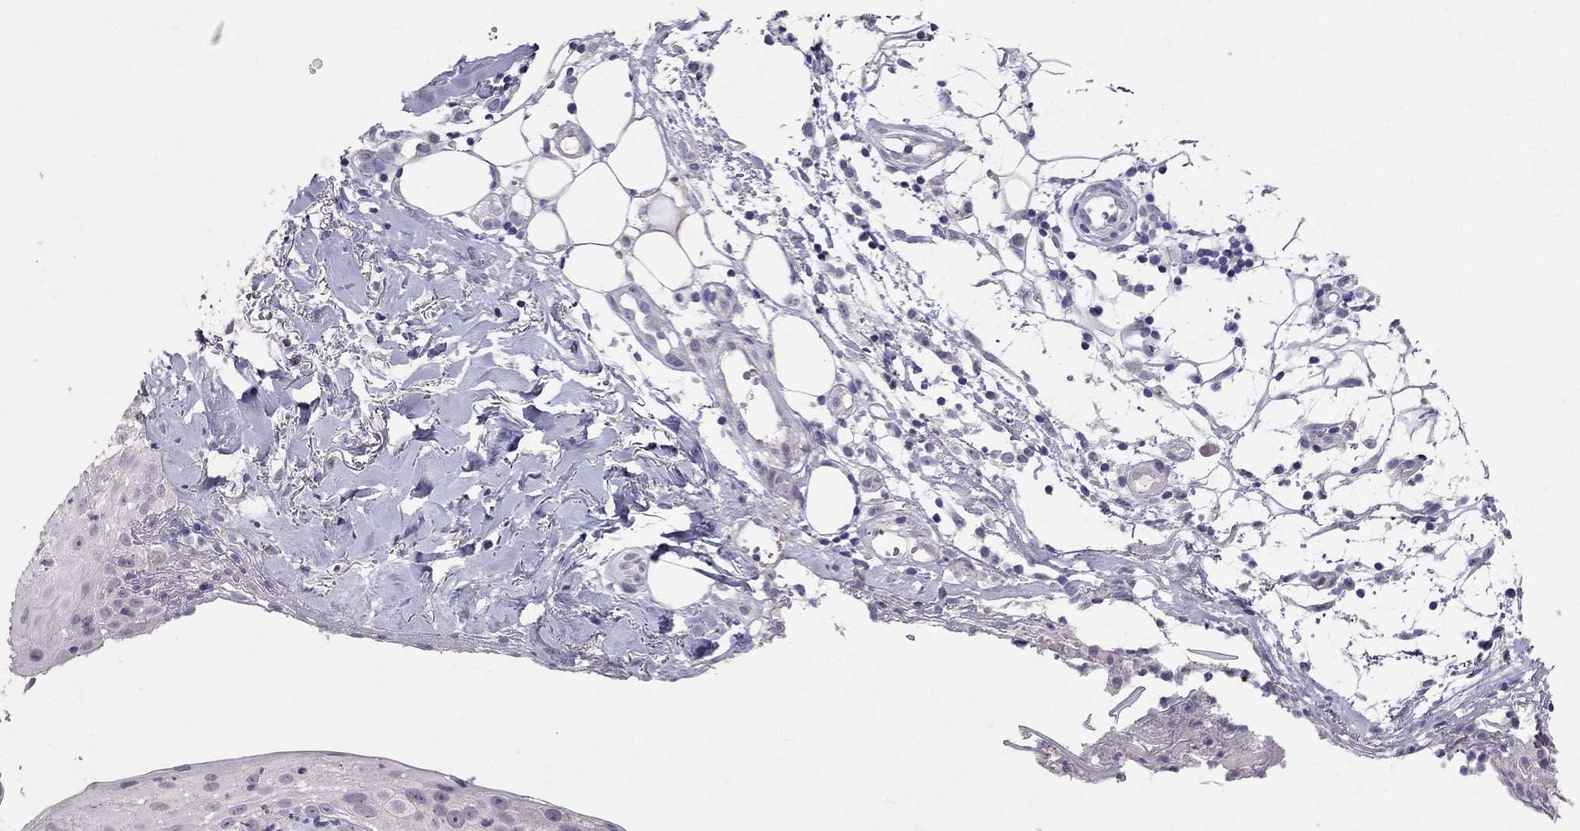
{"staining": {"intensity": "negative", "quantity": "none", "location": "none"}, "tissue": "skin cancer", "cell_type": "Tumor cells", "image_type": "cancer", "snomed": [{"axis": "morphology", "description": "Squamous cell carcinoma, NOS"}, {"axis": "topography", "description": "Skin"}], "caption": "DAB immunohistochemical staining of human skin cancer exhibits no significant staining in tumor cells.", "gene": "FST", "patient": {"sex": "male", "age": 71}}